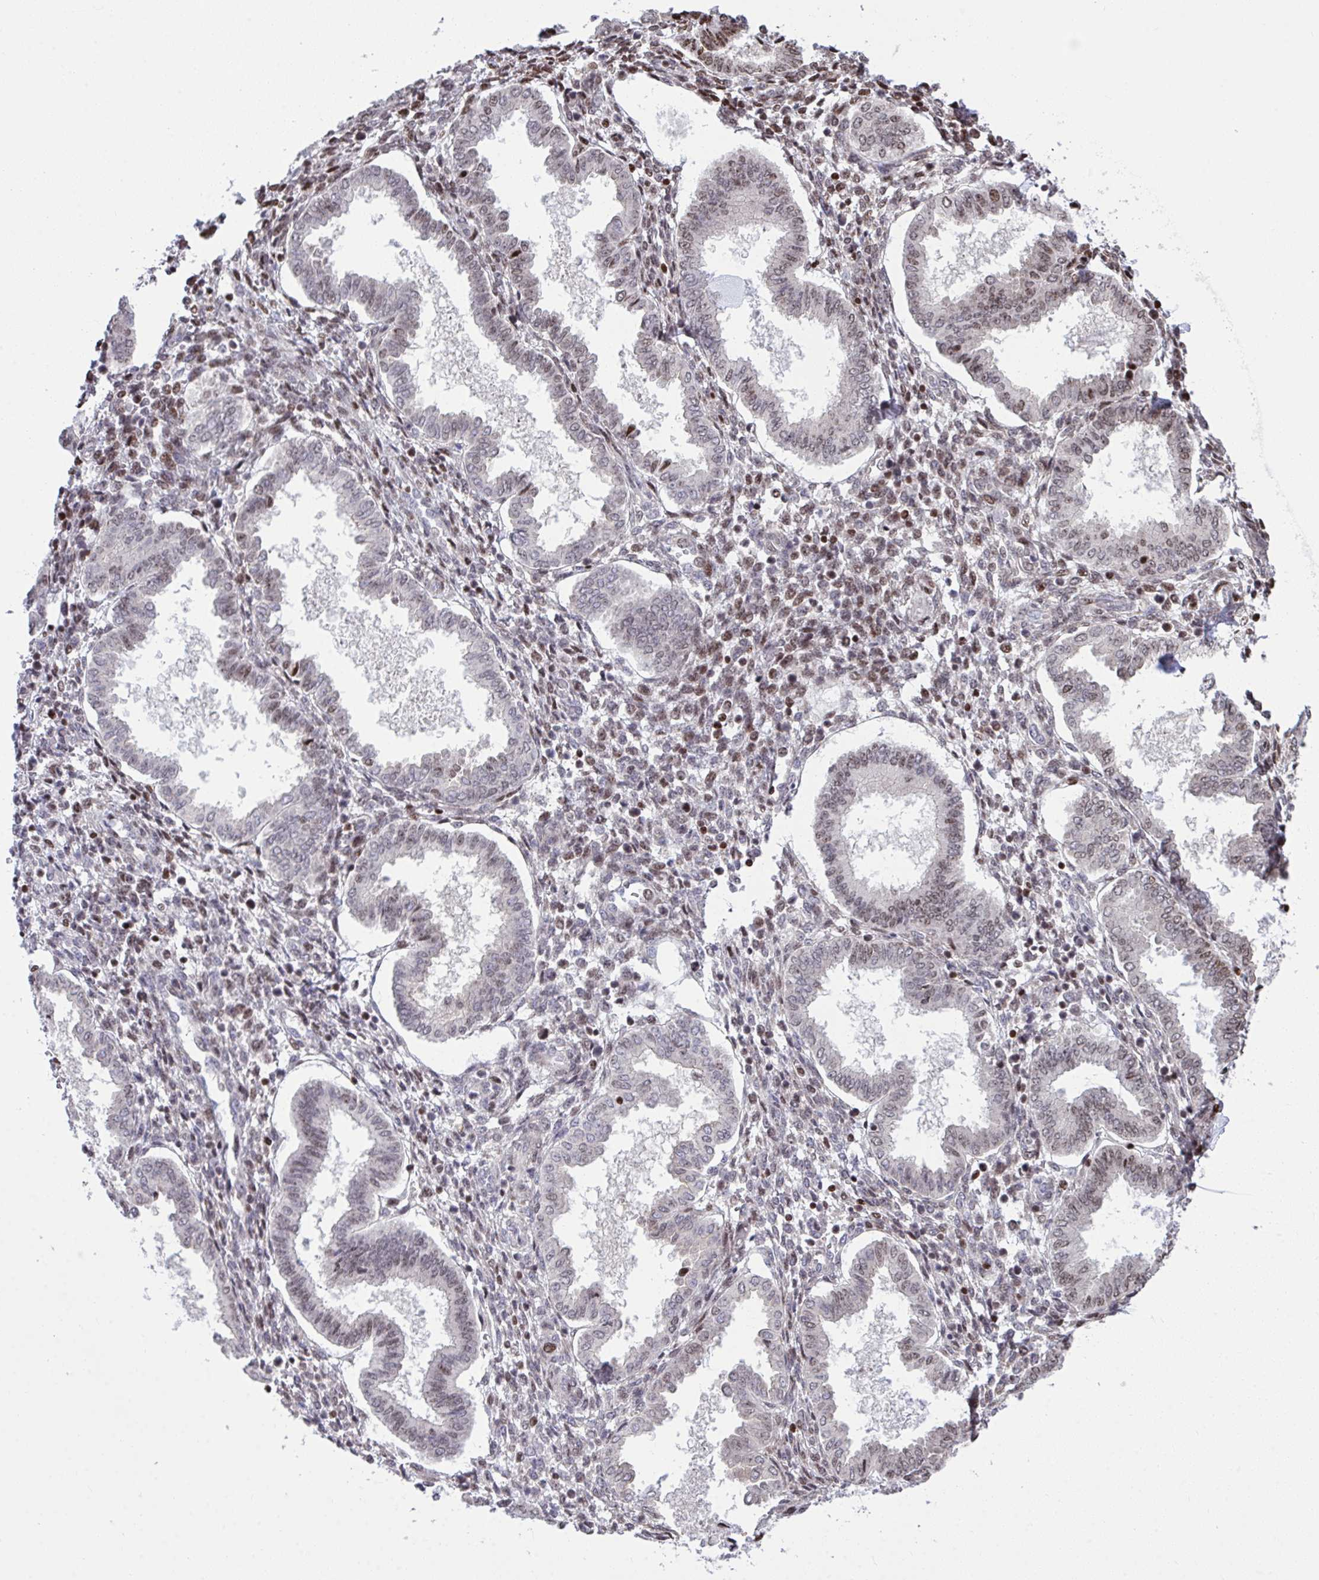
{"staining": {"intensity": "strong", "quantity": "25%-75%", "location": "nuclear"}, "tissue": "endometrium", "cell_type": "Cells in endometrial stroma", "image_type": "normal", "snomed": [{"axis": "morphology", "description": "Normal tissue, NOS"}, {"axis": "topography", "description": "Endometrium"}], "caption": "Immunohistochemistry histopathology image of benign endometrium: human endometrium stained using IHC exhibits high levels of strong protein expression localized specifically in the nuclear of cells in endometrial stroma, appearing as a nuclear brown color.", "gene": "RAPGEF5", "patient": {"sex": "female", "age": 24}}